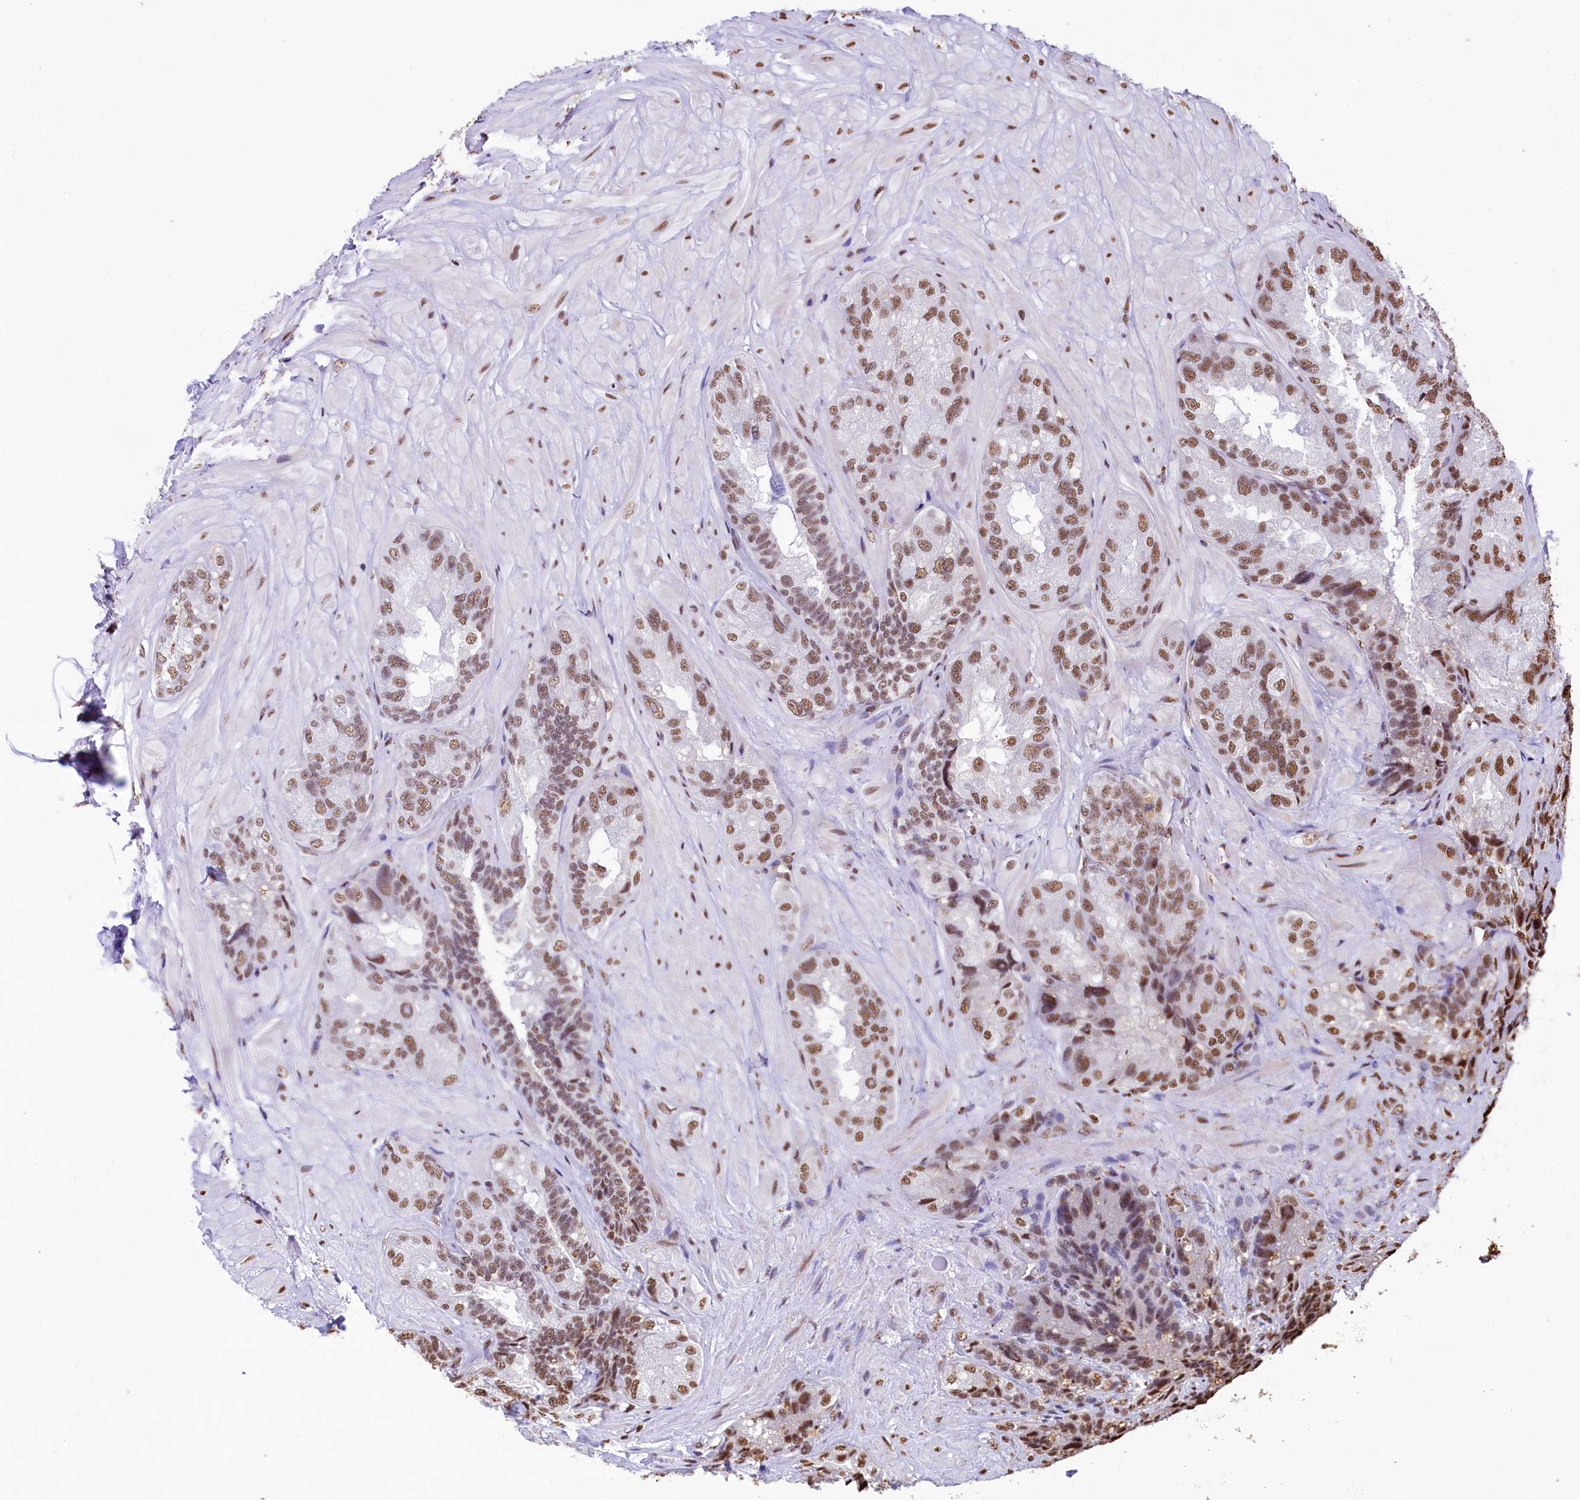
{"staining": {"intensity": "moderate", "quantity": ">75%", "location": "nuclear"}, "tissue": "seminal vesicle", "cell_type": "Glandular cells", "image_type": "normal", "snomed": [{"axis": "morphology", "description": "Normal tissue, NOS"}, {"axis": "topography", "description": "Prostate and seminal vesicle, NOS"}, {"axis": "topography", "description": "Prostate"}, {"axis": "topography", "description": "Seminal veicle"}], "caption": "Protein positivity by IHC displays moderate nuclear expression in about >75% of glandular cells in normal seminal vesicle. The protein is shown in brown color, while the nuclei are stained blue.", "gene": "SNRPD2", "patient": {"sex": "male", "age": 67}}